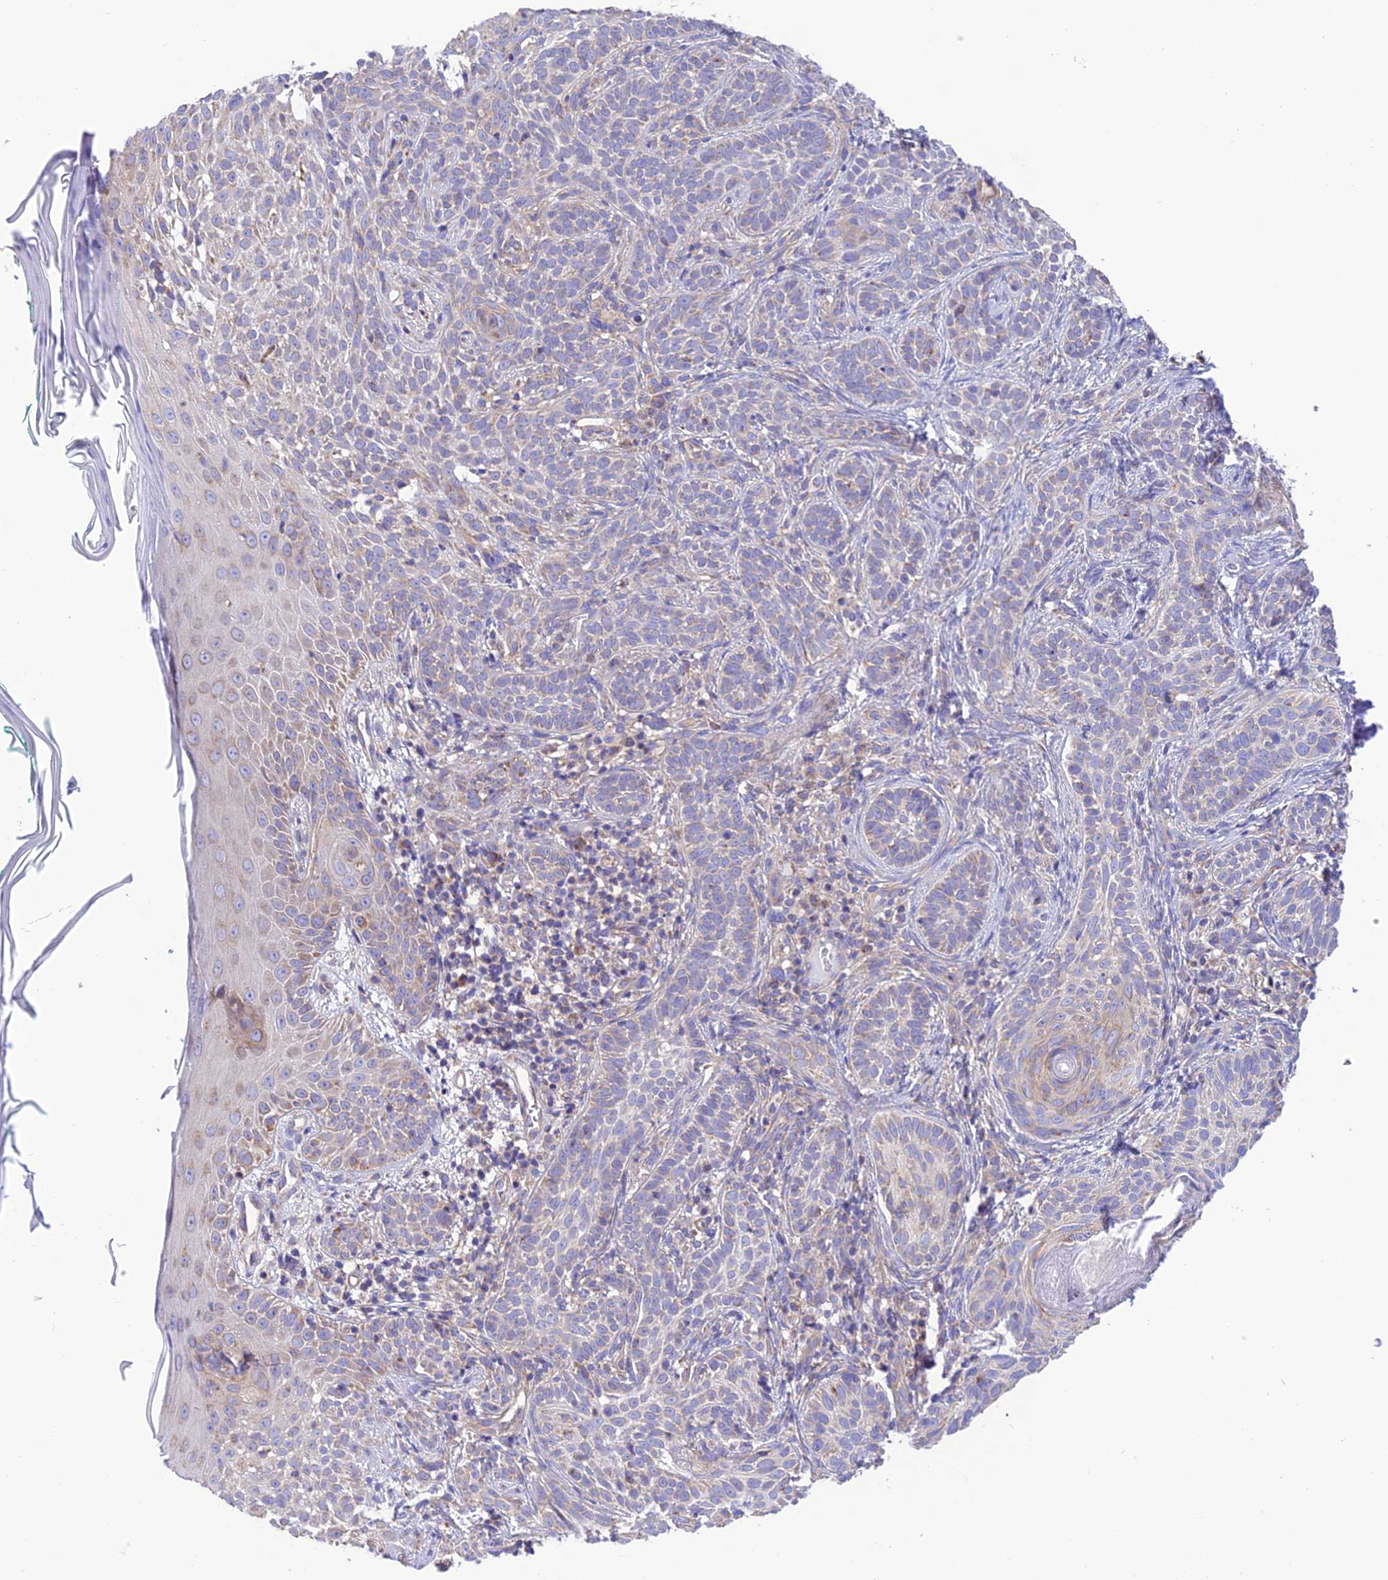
{"staining": {"intensity": "weak", "quantity": "<25%", "location": "cytoplasmic/membranous"}, "tissue": "skin cancer", "cell_type": "Tumor cells", "image_type": "cancer", "snomed": [{"axis": "morphology", "description": "Basal cell carcinoma"}, {"axis": "topography", "description": "Skin"}], "caption": "Tumor cells are negative for brown protein staining in skin basal cell carcinoma.", "gene": "MAP3K12", "patient": {"sex": "male", "age": 71}}